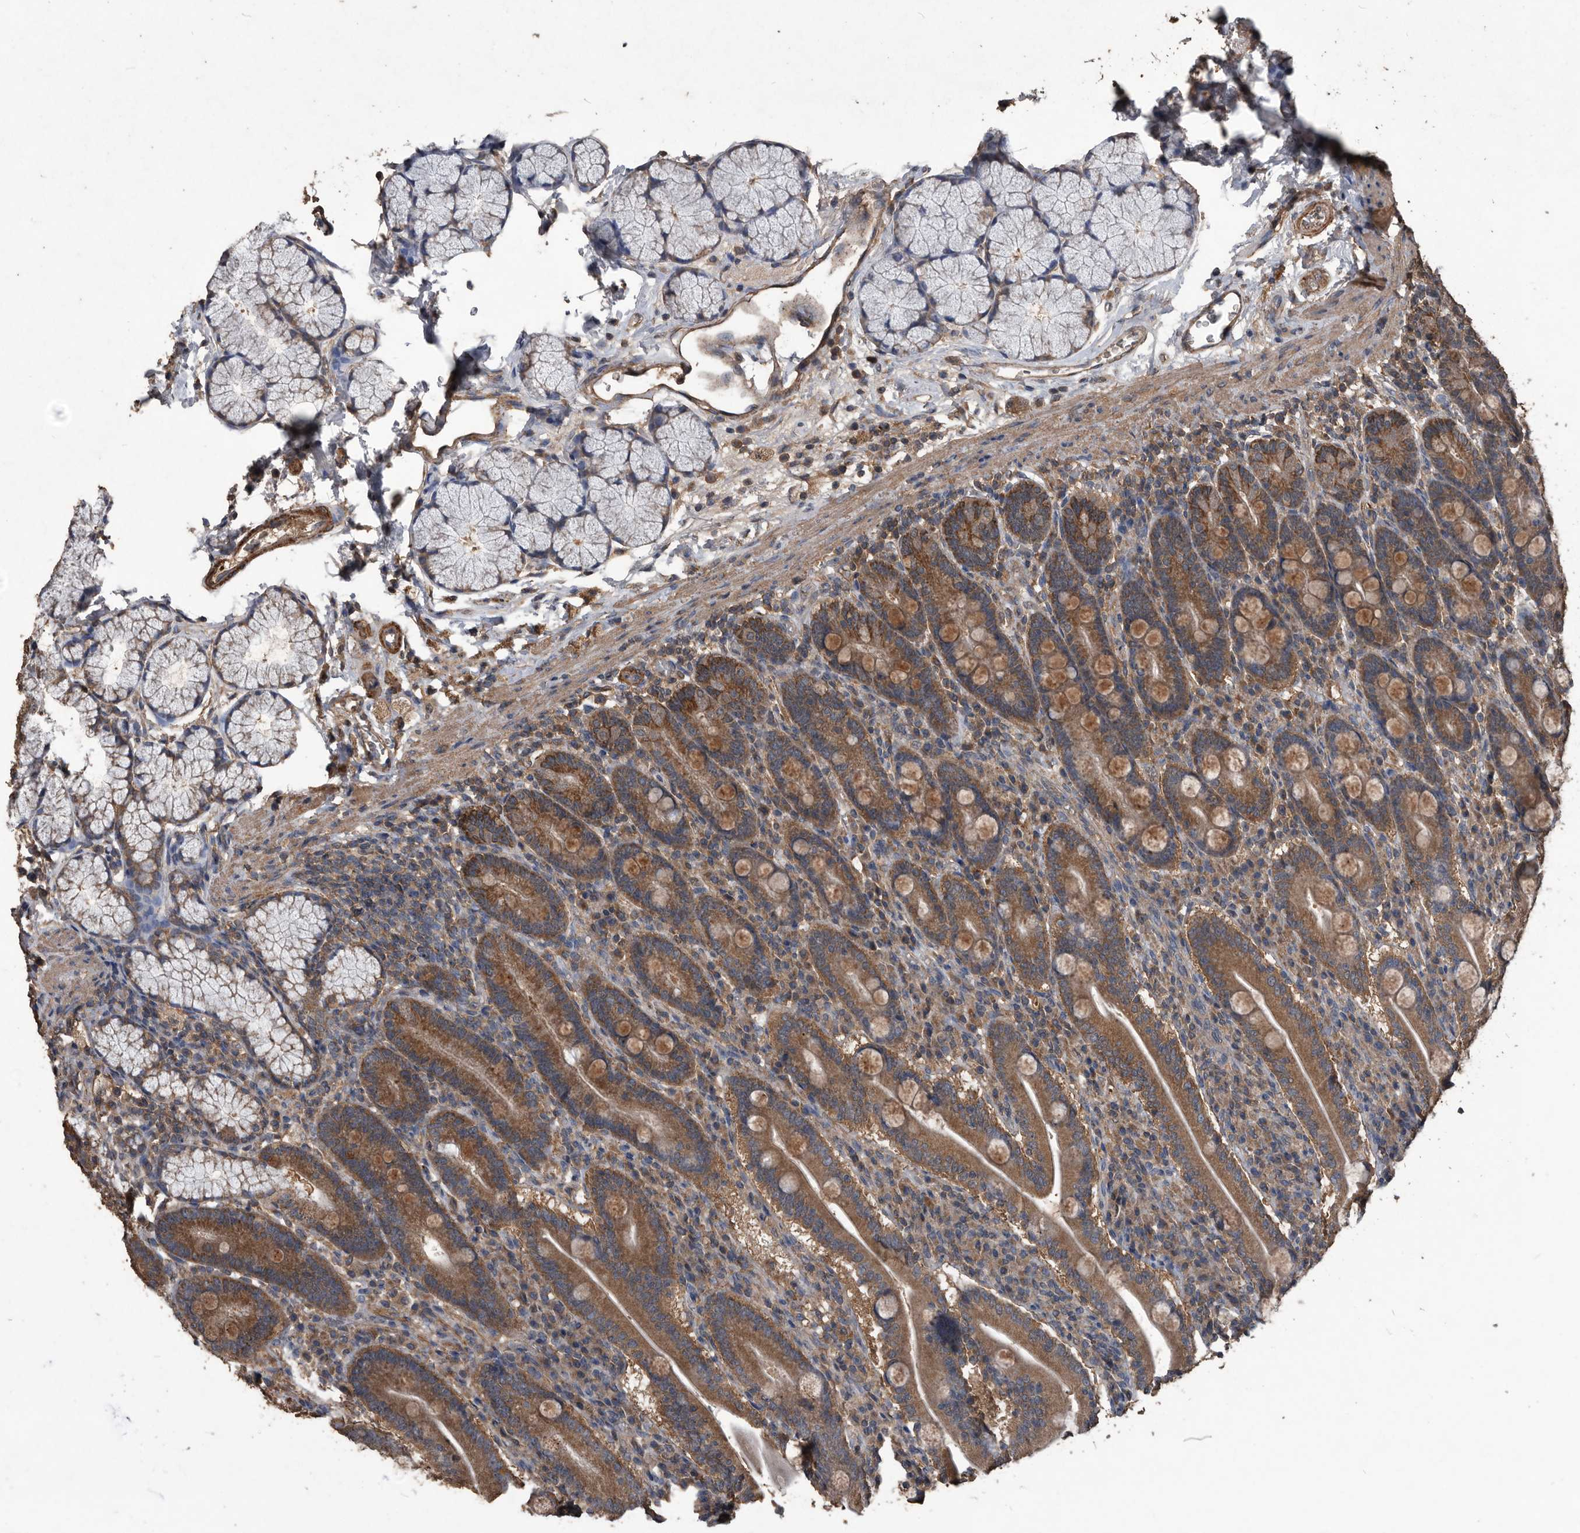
{"staining": {"intensity": "strong", "quantity": ">75%", "location": "cytoplasmic/membranous"}, "tissue": "duodenum", "cell_type": "Glandular cells", "image_type": "normal", "snomed": [{"axis": "morphology", "description": "Normal tissue, NOS"}, {"axis": "topography", "description": "Duodenum"}], "caption": "A brown stain highlights strong cytoplasmic/membranous staining of a protein in glandular cells of normal human duodenum. (Stains: DAB in brown, nuclei in blue, Microscopy: brightfield microscopy at high magnification).", "gene": "NRBP1", "patient": {"sex": "male", "age": 35}}